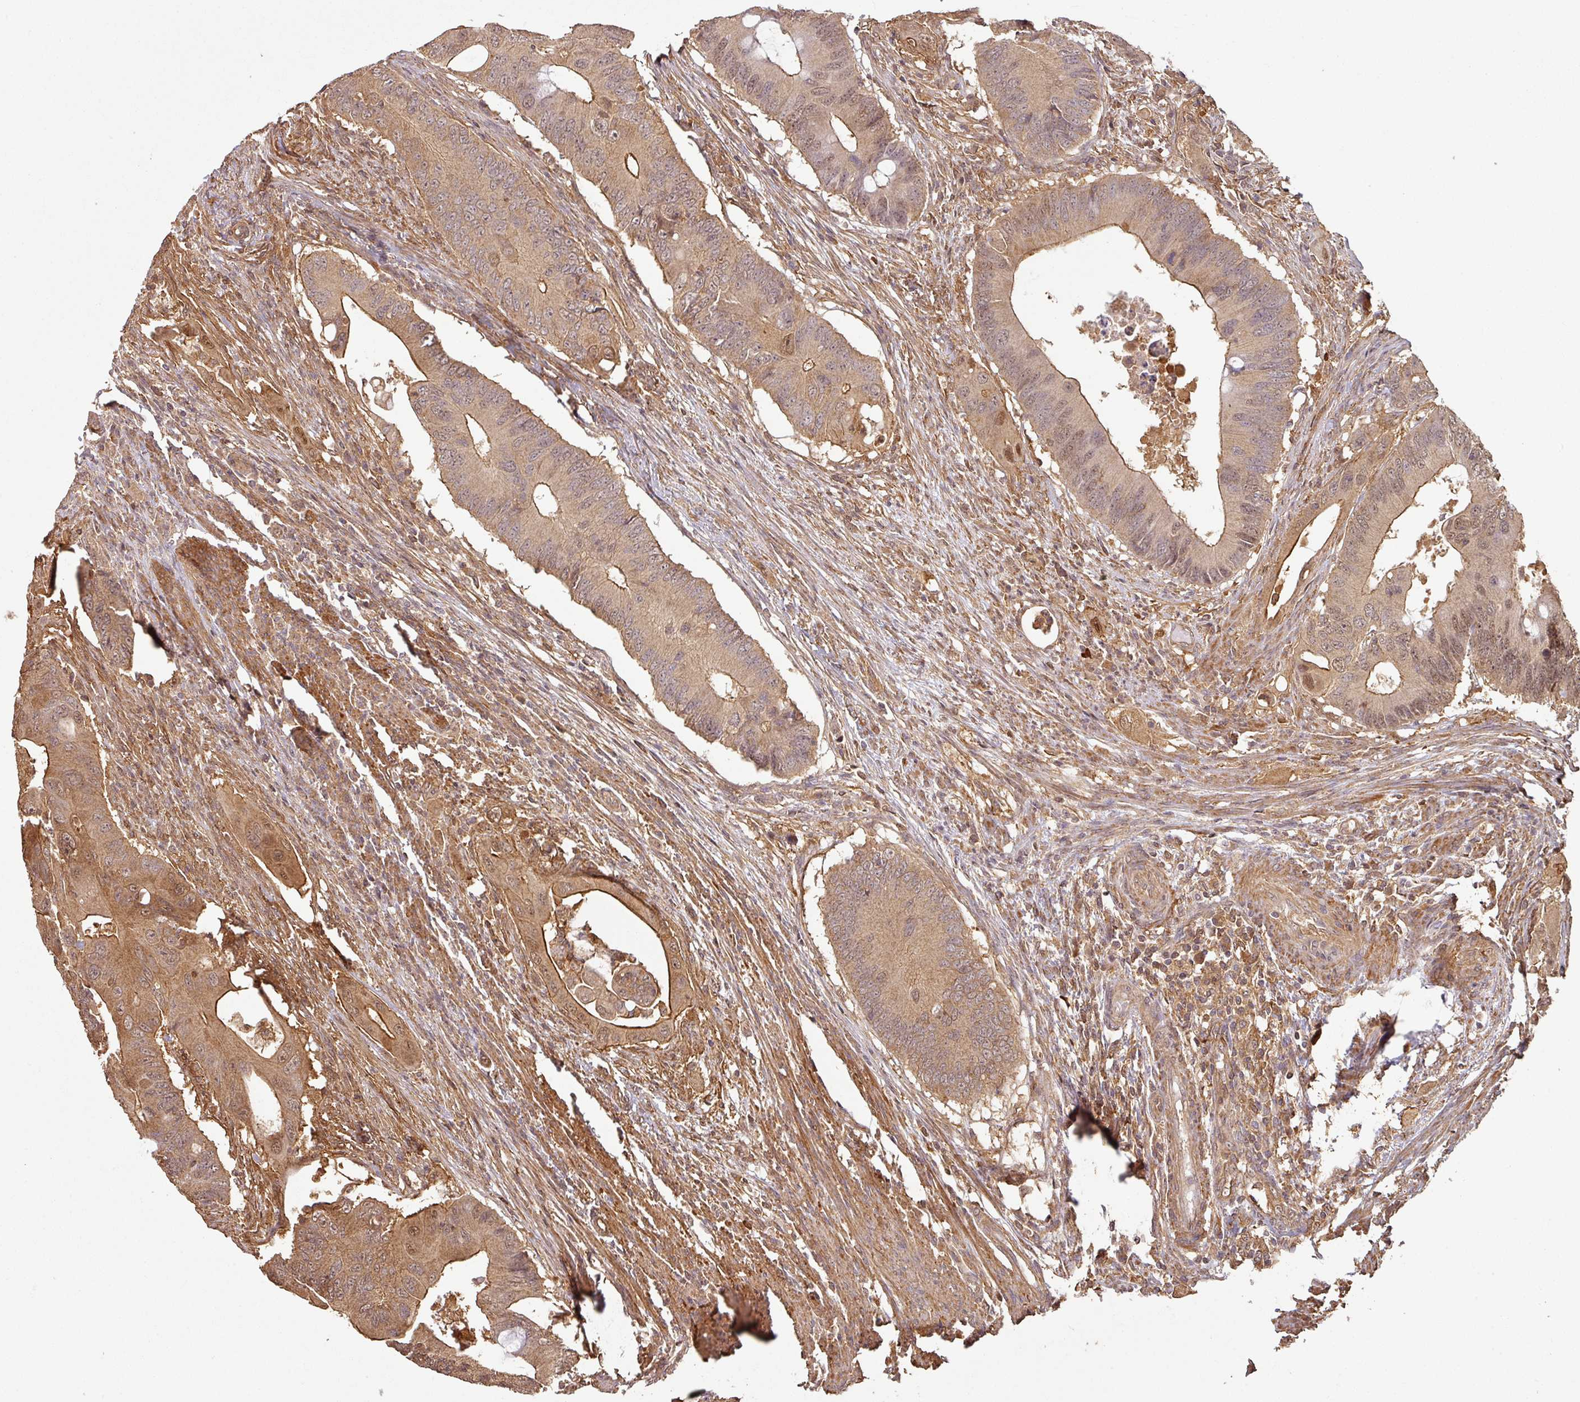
{"staining": {"intensity": "moderate", "quantity": ">75%", "location": "cytoplasmic/membranous,nuclear"}, "tissue": "colorectal cancer", "cell_type": "Tumor cells", "image_type": "cancer", "snomed": [{"axis": "morphology", "description": "Adenocarcinoma, NOS"}, {"axis": "topography", "description": "Colon"}], "caption": "Immunohistochemistry micrograph of human adenocarcinoma (colorectal) stained for a protein (brown), which reveals medium levels of moderate cytoplasmic/membranous and nuclear staining in about >75% of tumor cells.", "gene": "ZNF322", "patient": {"sex": "male", "age": 71}}